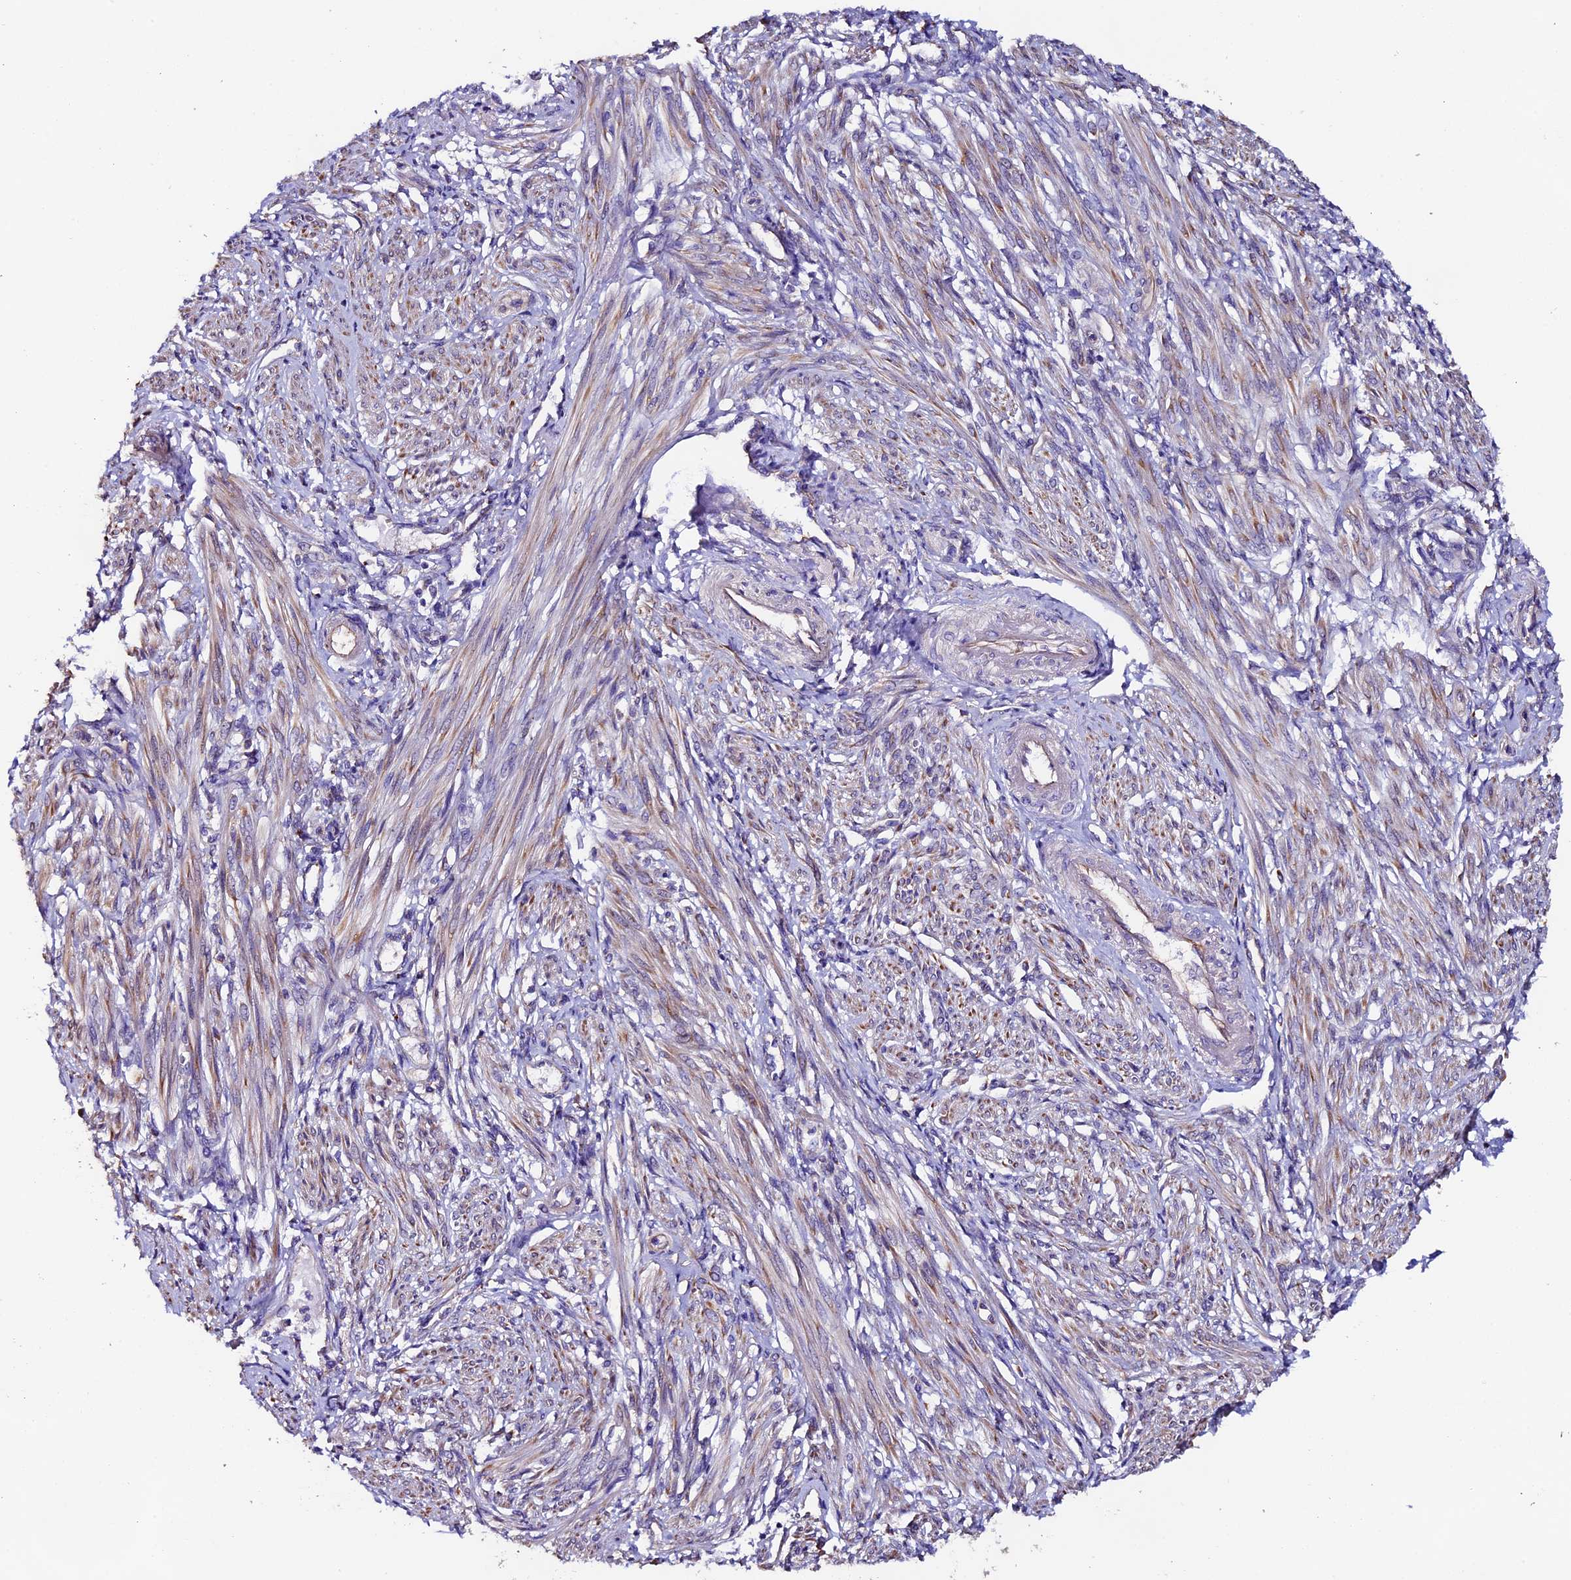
{"staining": {"intensity": "weak", "quantity": "25%-75%", "location": "cytoplasmic/membranous"}, "tissue": "smooth muscle", "cell_type": "Smooth muscle cells", "image_type": "normal", "snomed": [{"axis": "morphology", "description": "Normal tissue, NOS"}, {"axis": "topography", "description": "Smooth muscle"}], "caption": "This histopathology image exhibits immunohistochemistry (IHC) staining of normal smooth muscle, with low weak cytoplasmic/membranous expression in about 25%-75% of smooth muscle cells.", "gene": "CLN5", "patient": {"sex": "female", "age": 39}}